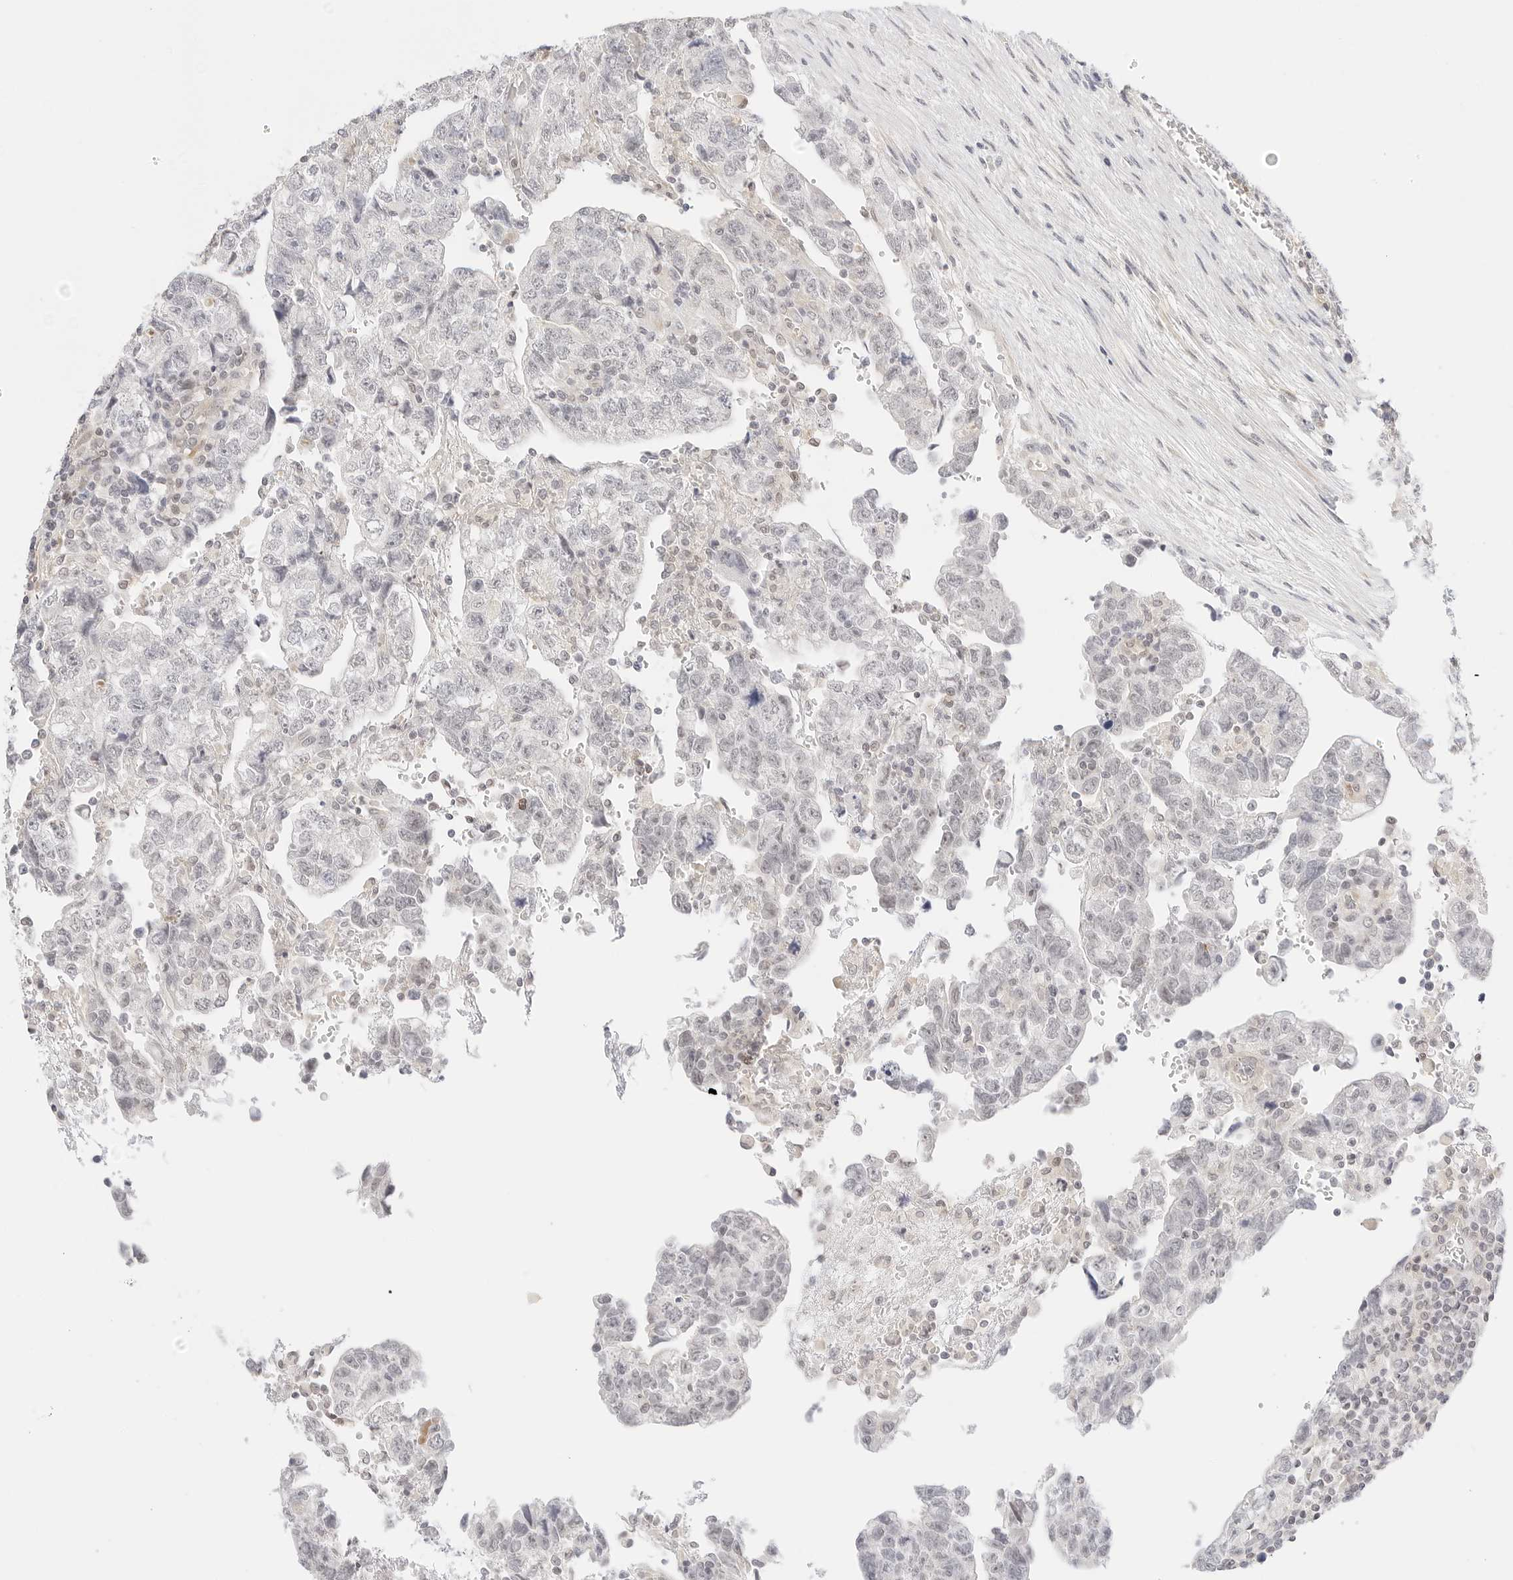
{"staining": {"intensity": "weak", "quantity": "<25%", "location": "nuclear"}, "tissue": "testis cancer", "cell_type": "Tumor cells", "image_type": "cancer", "snomed": [{"axis": "morphology", "description": "Normal tissue, NOS"}, {"axis": "morphology", "description": "Carcinoma, Embryonal, NOS"}, {"axis": "topography", "description": "Testis"}], "caption": "Tumor cells are negative for protein expression in human testis cancer. Nuclei are stained in blue.", "gene": "TEKT2", "patient": {"sex": "male", "age": 36}}